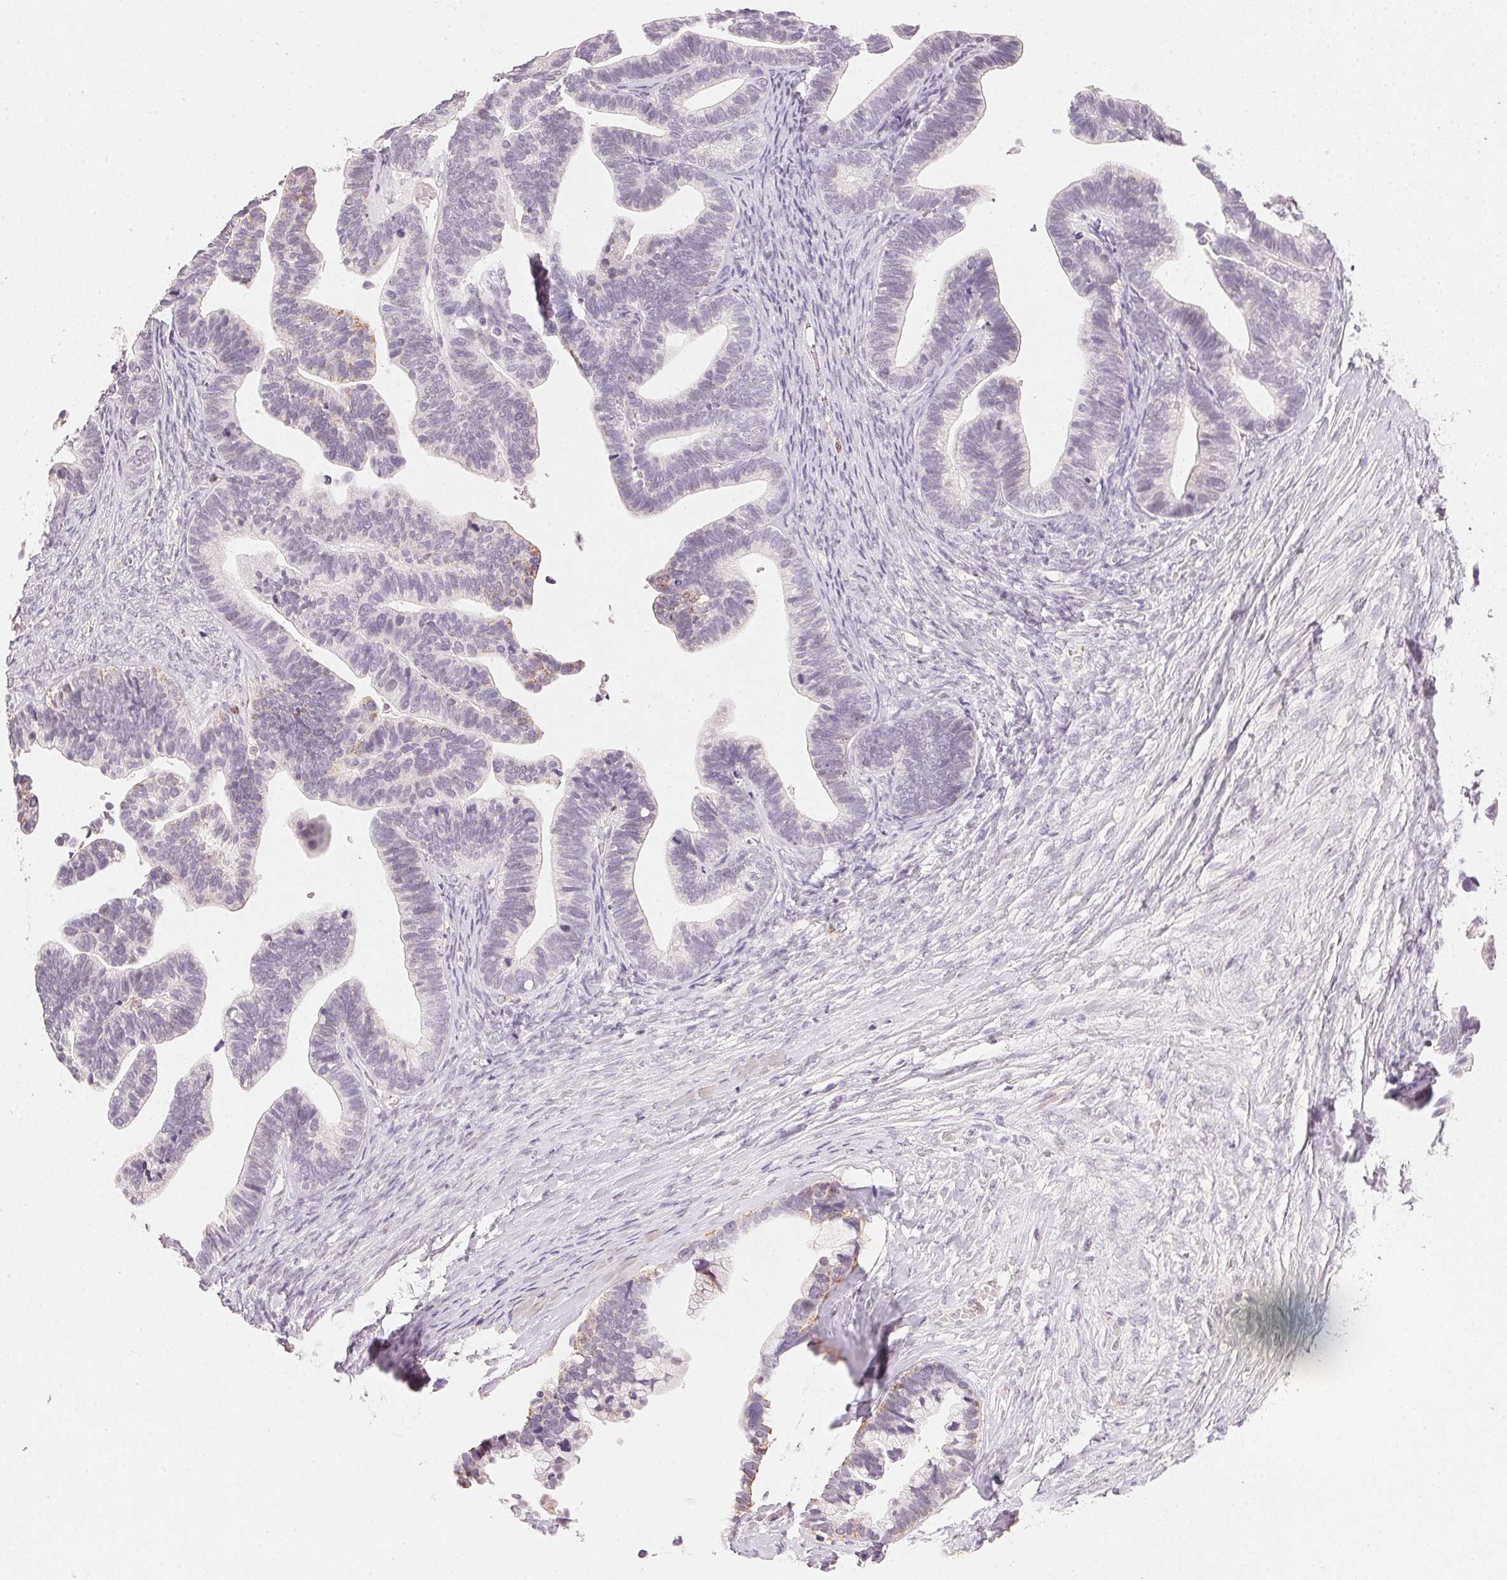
{"staining": {"intensity": "weak", "quantity": "<25%", "location": "cytoplasmic/membranous"}, "tissue": "ovarian cancer", "cell_type": "Tumor cells", "image_type": "cancer", "snomed": [{"axis": "morphology", "description": "Cystadenocarcinoma, serous, NOS"}, {"axis": "topography", "description": "Ovary"}], "caption": "The image shows no significant expression in tumor cells of ovarian cancer (serous cystadenocarcinoma).", "gene": "SMTN", "patient": {"sex": "female", "age": 56}}